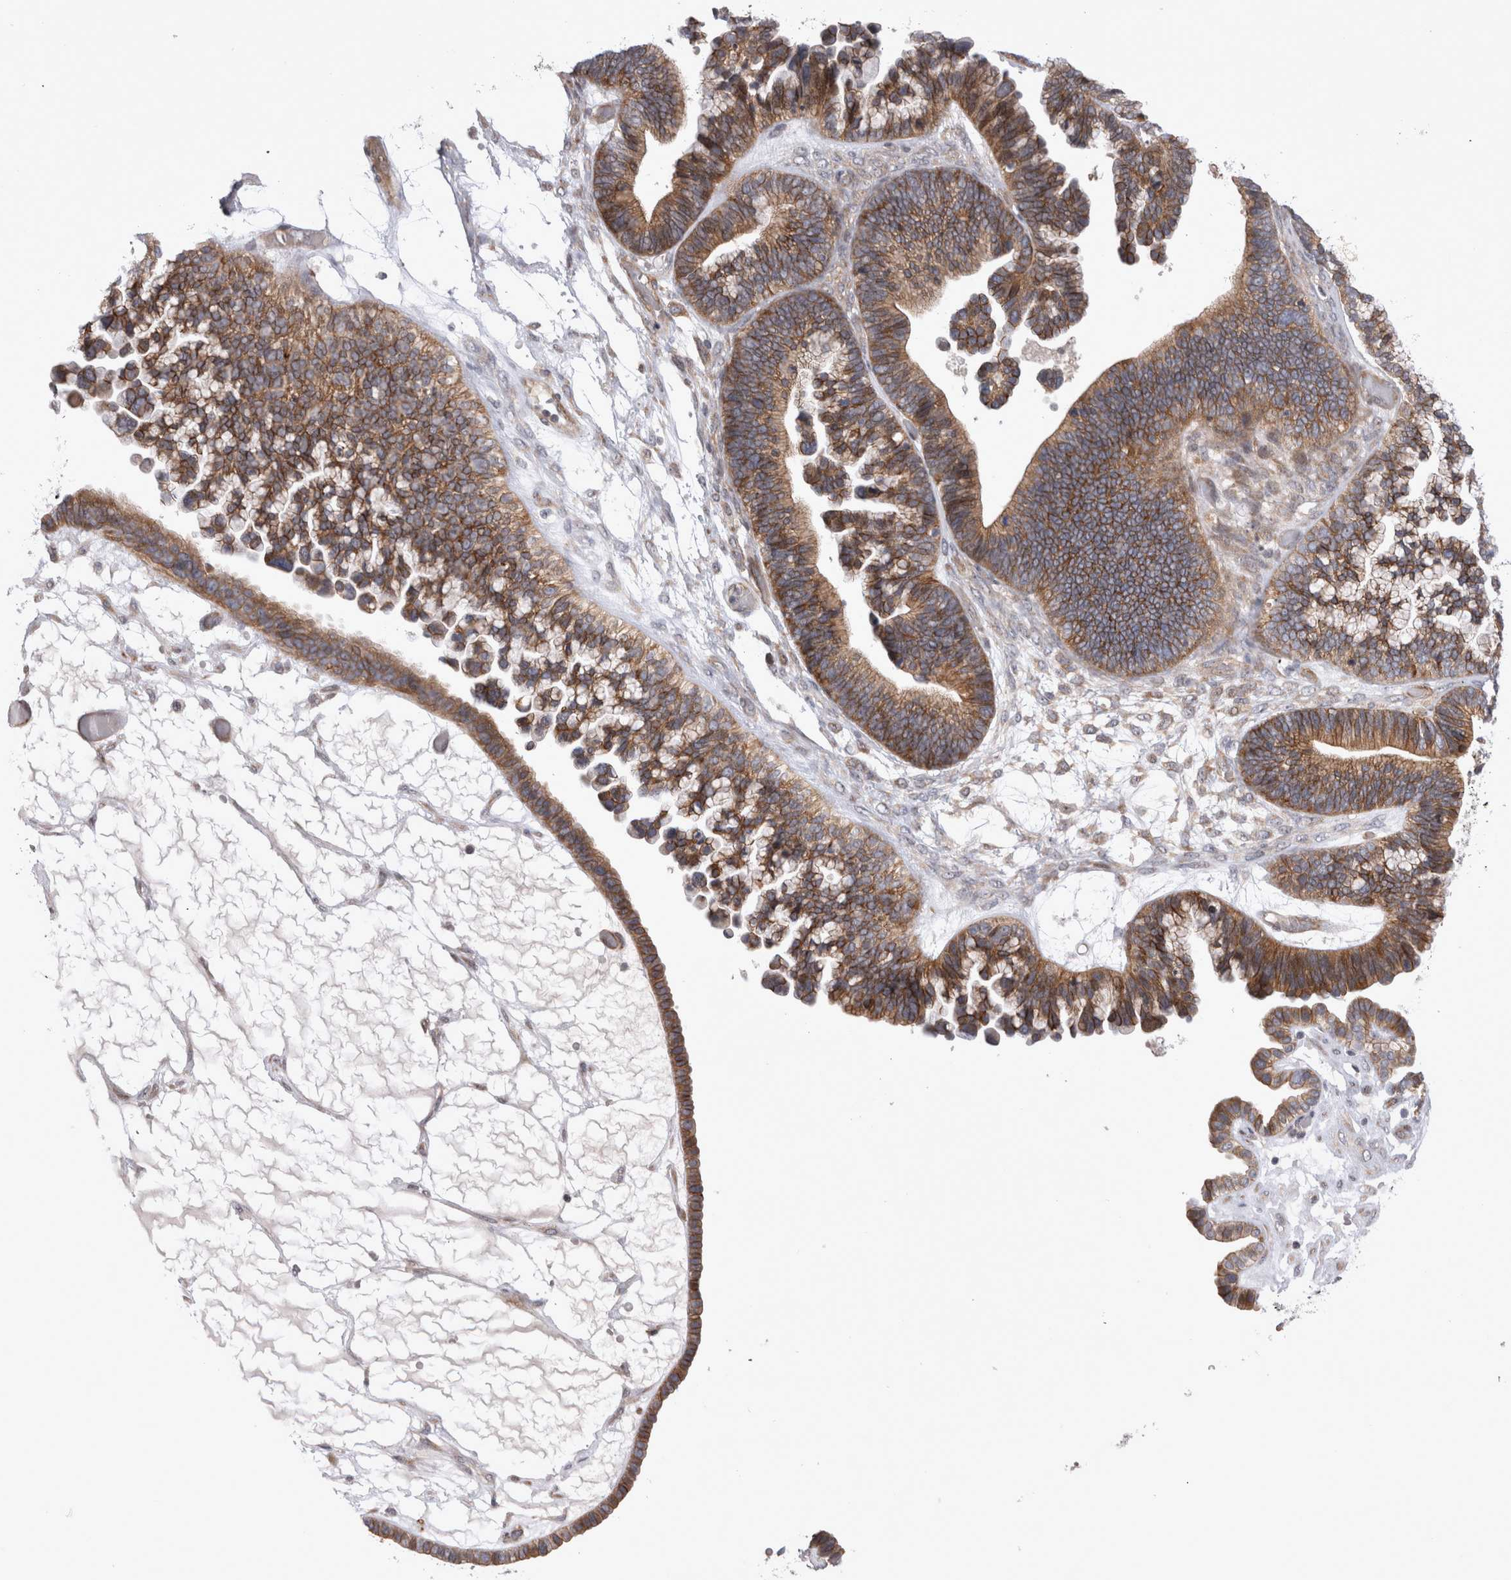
{"staining": {"intensity": "moderate", "quantity": ">75%", "location": "cytoplasmic/membranous"}, "tissue": "ovarian cancer", "cell_type": "Tumor cells", "image_type": "cancer", "snomed": [{"axis": "morphology", "description": "Cystadenocarcinoma, serous, NOS"}, {"axis": "topography", "description": "Ovary"}], "caption": "Protein analysis of ovarian cancer tissue shows moderate cytoplasmic/membranous staining in about >75% of tumor cells.", "gene": "NENF", "patient": {"sex": "female", "age": 56}}